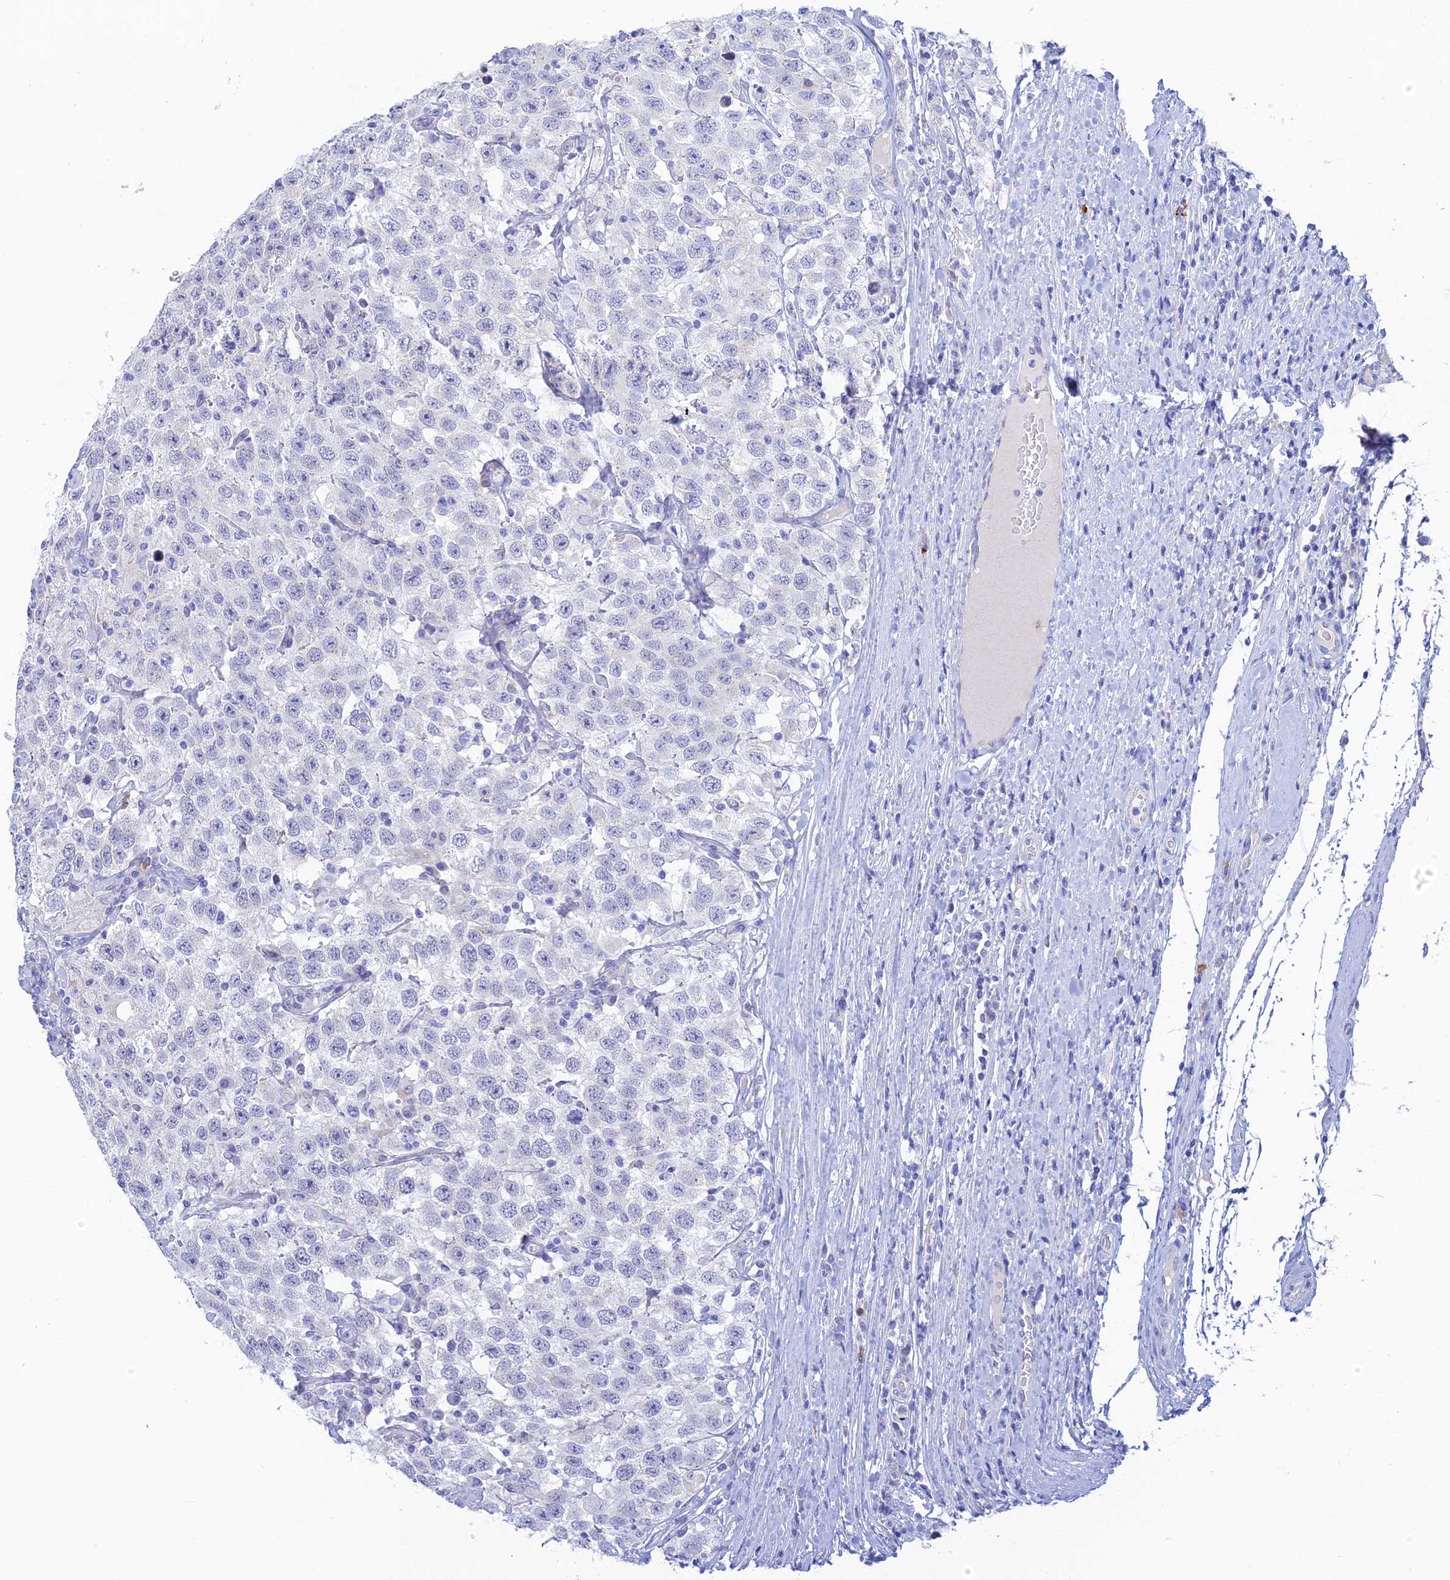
{"staining": {"intensity": "negative", "quantity": "none", "location": "none"}, "tissue": "testis cancer", "cell_type": "Tumor cells", "image_type": "cancer", "snomed": [{"axis": "morphology", "description": "Seminoma, NOS"}, {"axis": "topography", "description": "Testis"}], "caption": "Photomicrograph shows no protein staining in tumor cells of seminoma (testis) tissue.", "gene": "CEP152", "patient": {"sex": "male", "age": 41}}